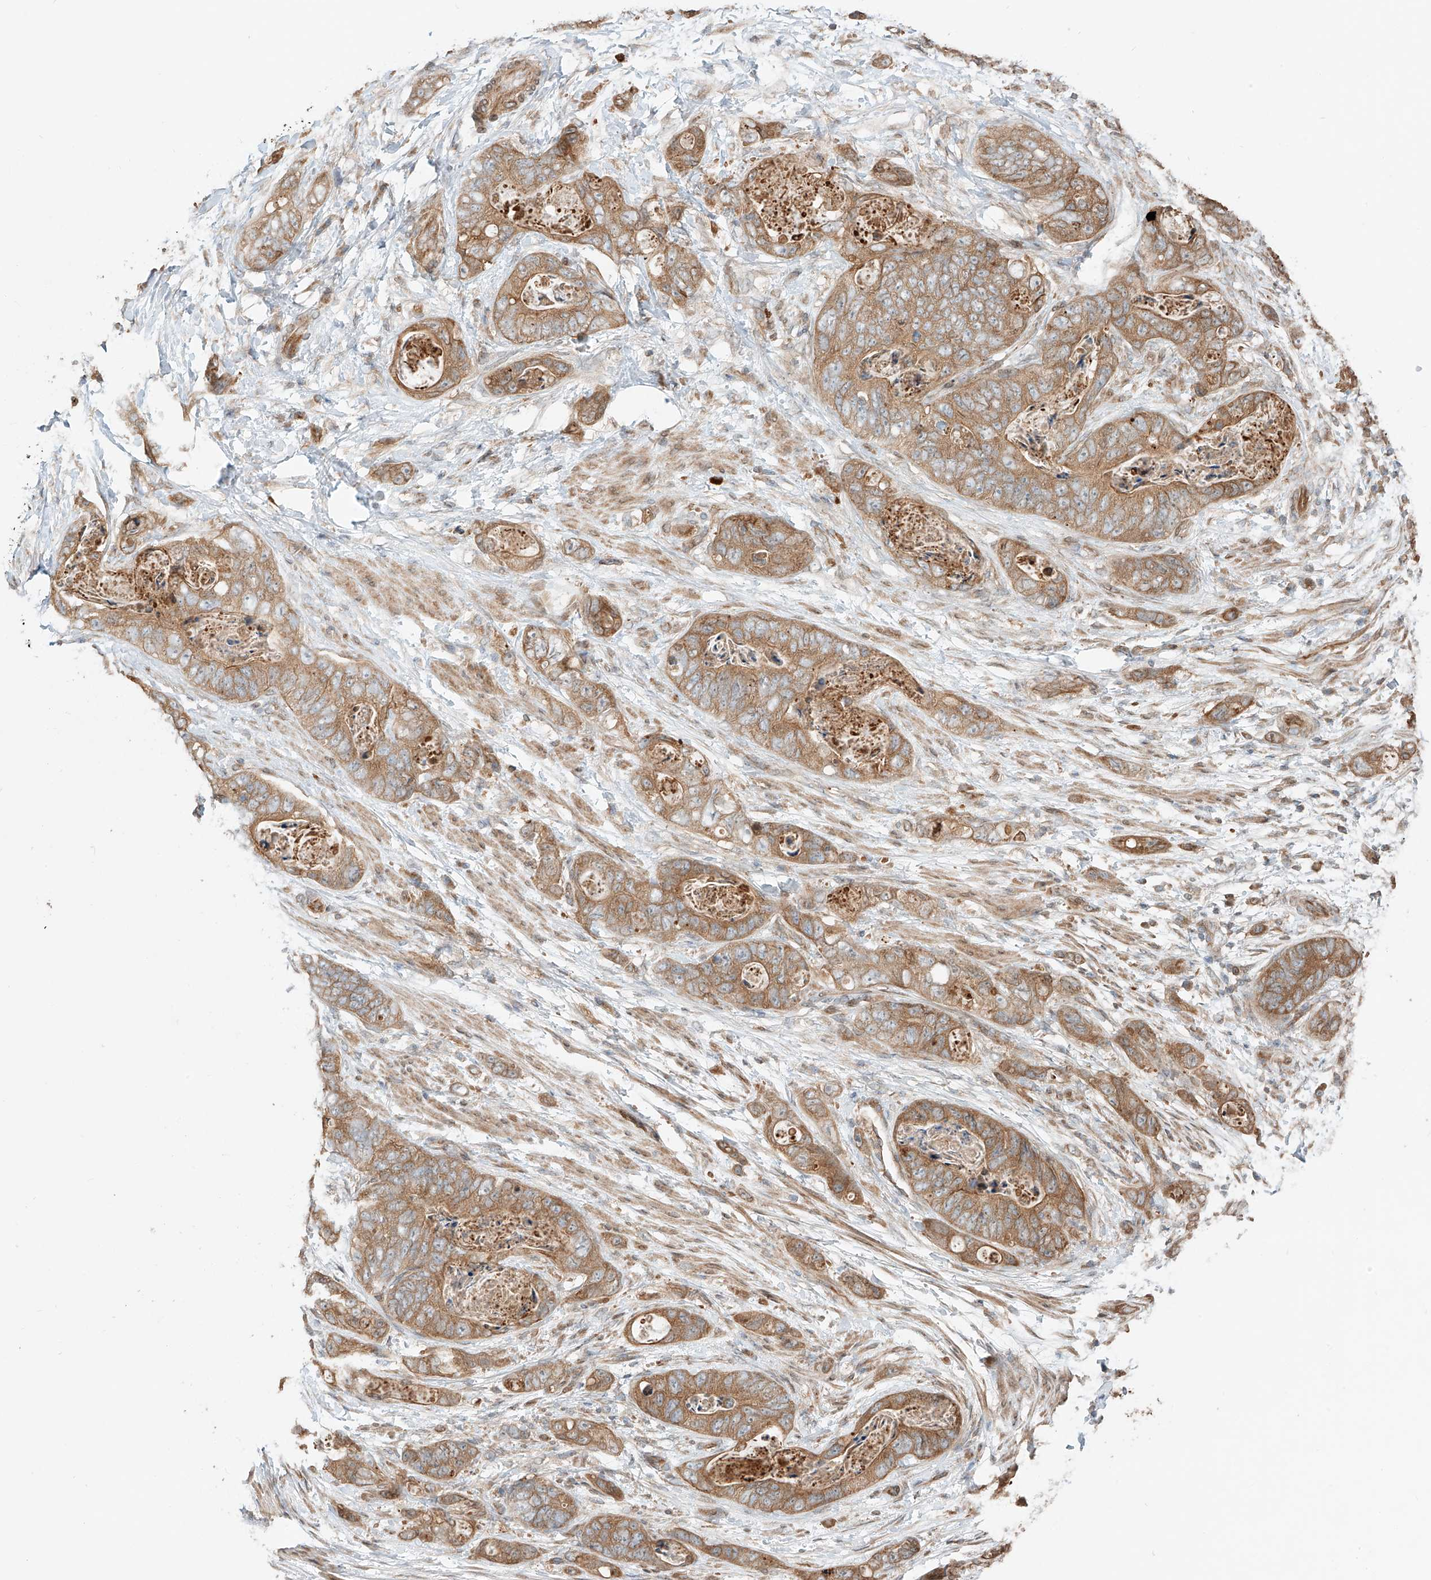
{"staining": {"intensity": "moderate", "quantity": ">75%", "location": "cytoplasmic/membranous"}, "tissue": "stomach cancer", "cell_type": "Tumor cells", "image_type": "cancer", "snomed": [{"axis": "morphology", "description": "Adenocarcinoma, NOS"}, {"axis": "topography", "description": "Stomach"}], "caption": "Stomach cancer stained for a protein (brown) displays moderate cytoplasmic/membranous positive staining in approximately >75% of tumor cells.", "gene": "CEP162", "patient": {"sex": "female", "age": 89}}